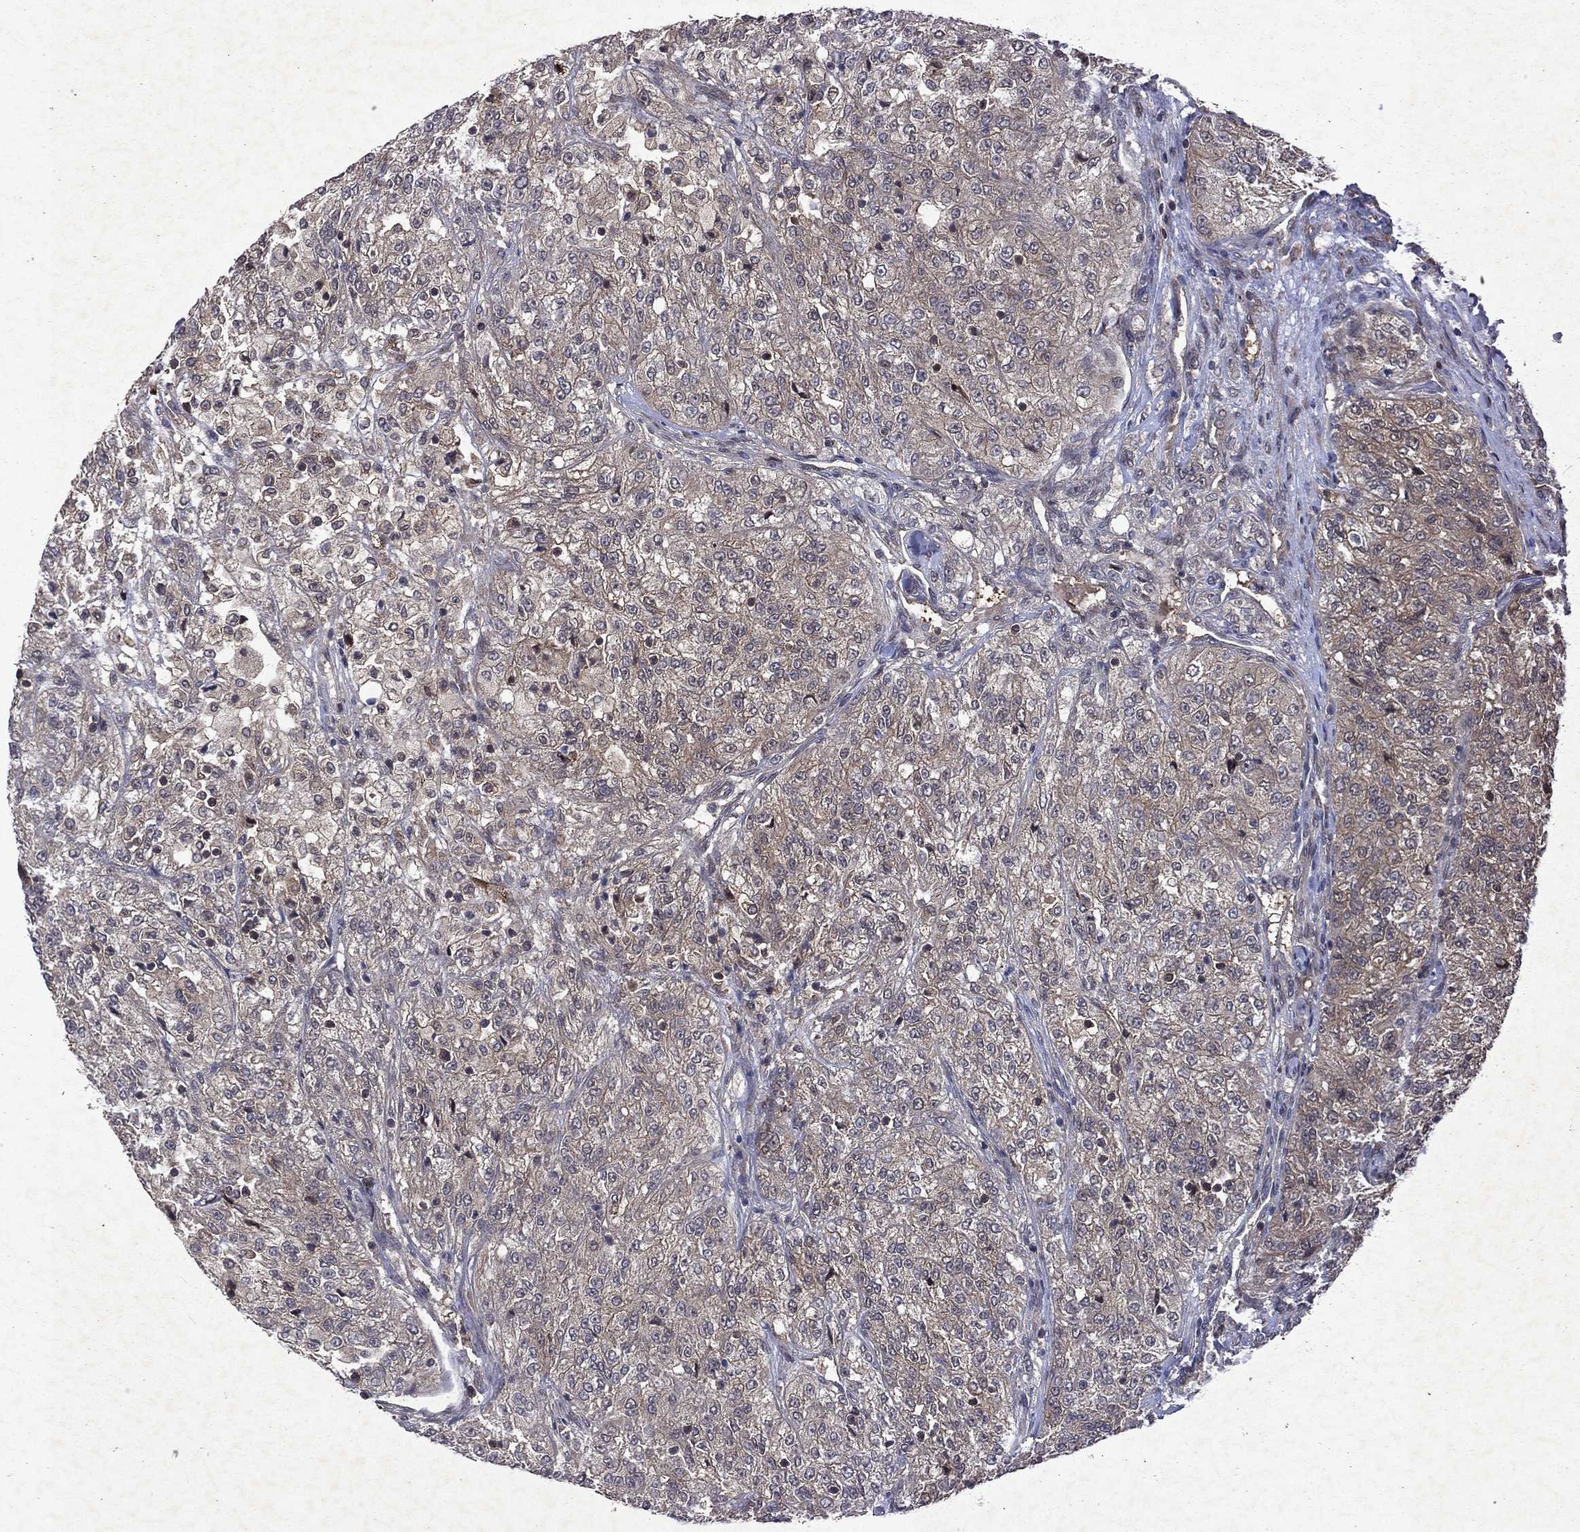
{"staining": {"intensity": "weak", "quantity": "25%-75%", "location": "cytoplasmic/membranous"}, "tissue": "renal cancer", "cell_type": "Tumor cells", "image_type": "cancer", "snomed": [{"axis": "morphology", "description": "Adenocarcinoma, NOS"}, {"axis": "topography", "description": "Kidney"}], "caption": "Tumor cells exhibit low levels of weak cytoplasmic/membranous positivity in approximately 25%-75% of cells in adenocarcinoma (renal).", "gene": "MTAP", "patient": {"sex": "female", "age": 63}}